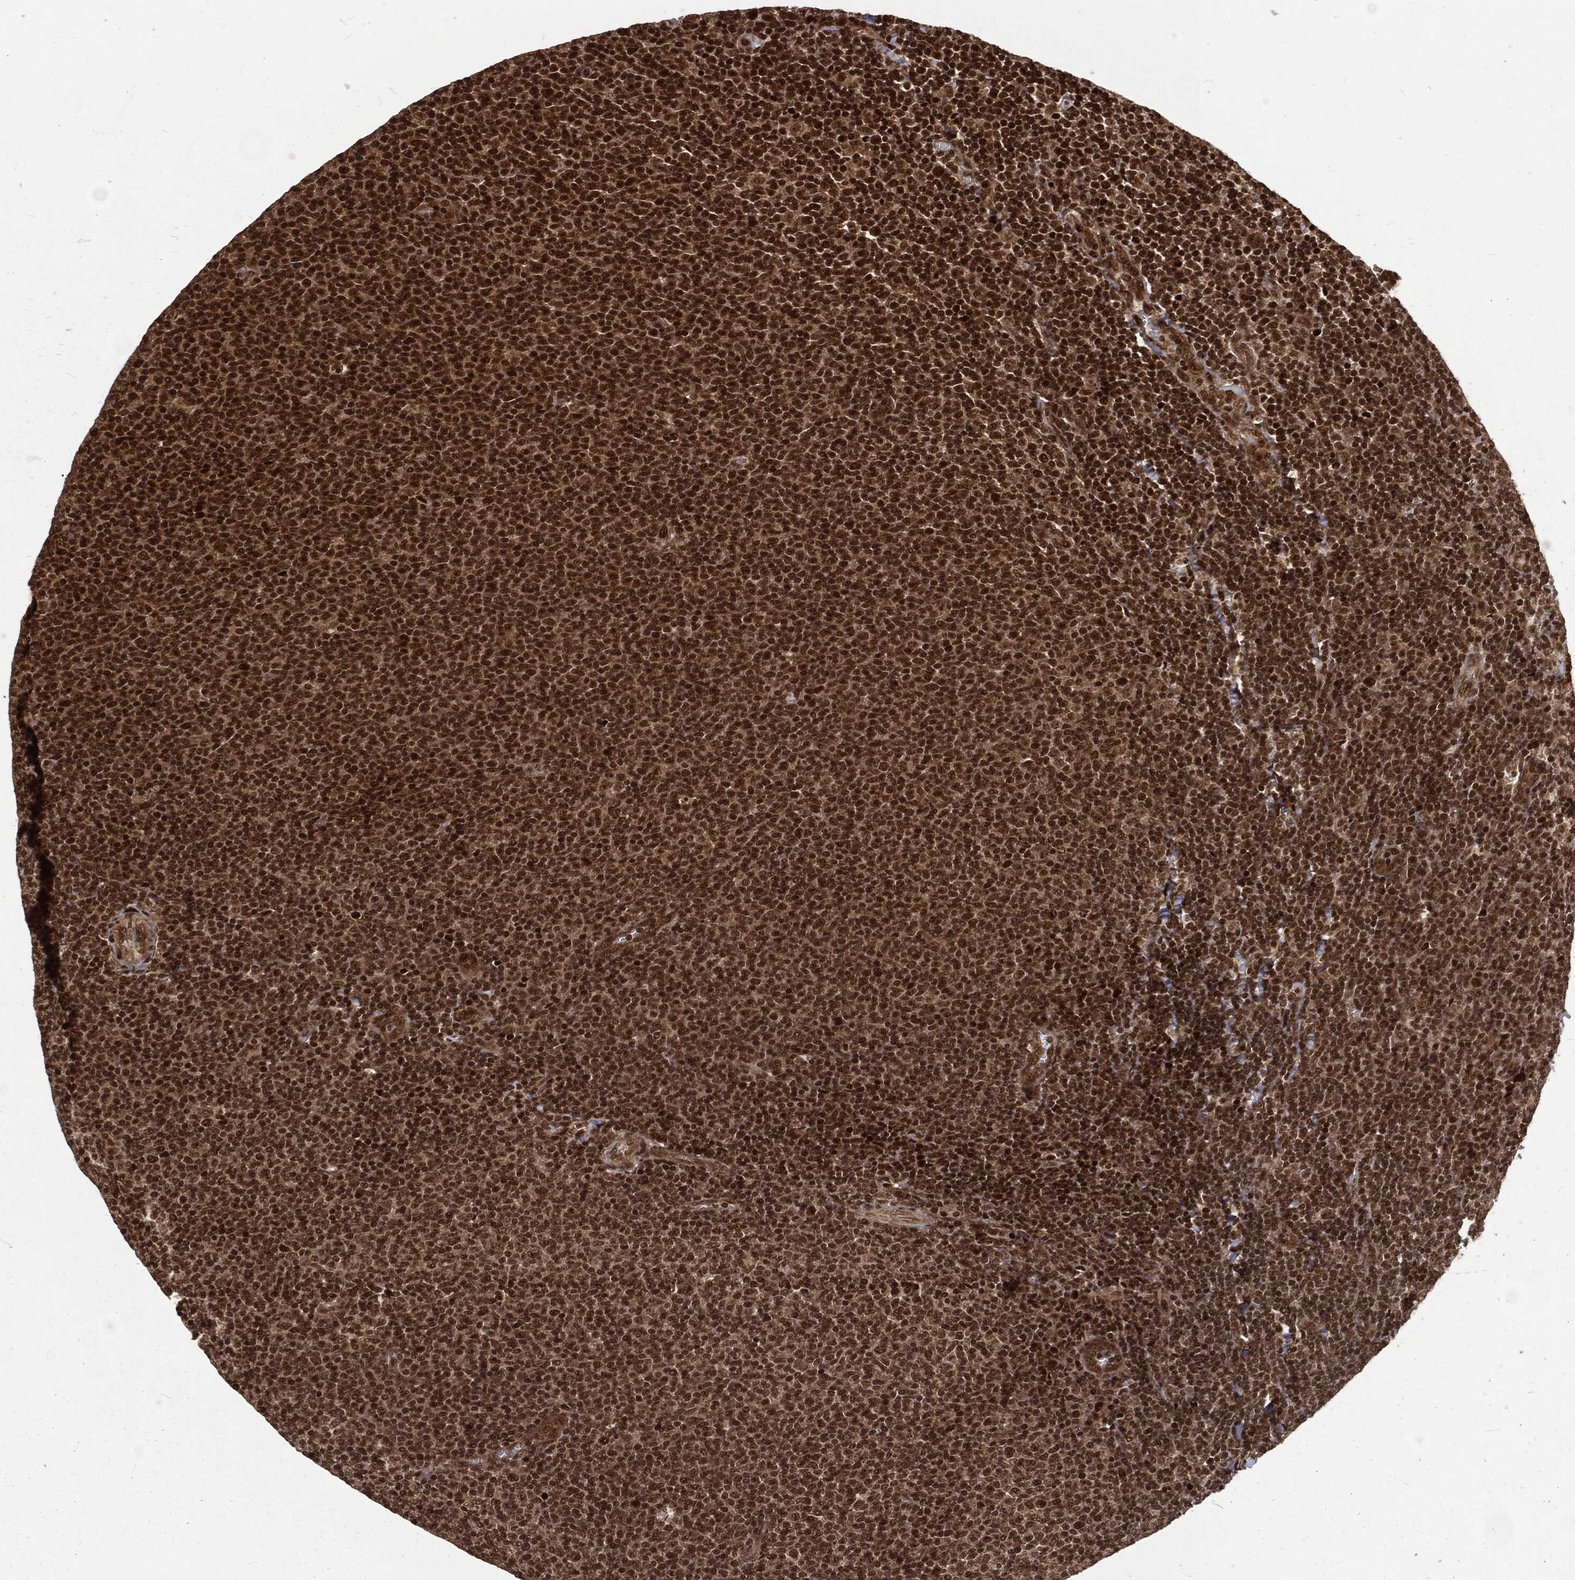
{"staining": {"intensity": "strong", "quantity": "25%-75%", "location": "nuclear"}, "tissue": "lymphoma", "cell_type": "Tumor cells", "image_type": "cancer", "snomed": [{"axis": "morphology", "description": "Malignant lymphoma, non-Hodgkin's type, Low grade"}, {"axis": "topography", "description": "Lymph node"}], "caption": "Immunohistochemical staining of human malignant lymphoma, non-Hodgkin's type (low-grade) shows high levels of strong nuclear positivity in approximately 25%-75% of tumor cells.", "gene": "NGRN", "patient": {"sex": "male", "age": 52}}